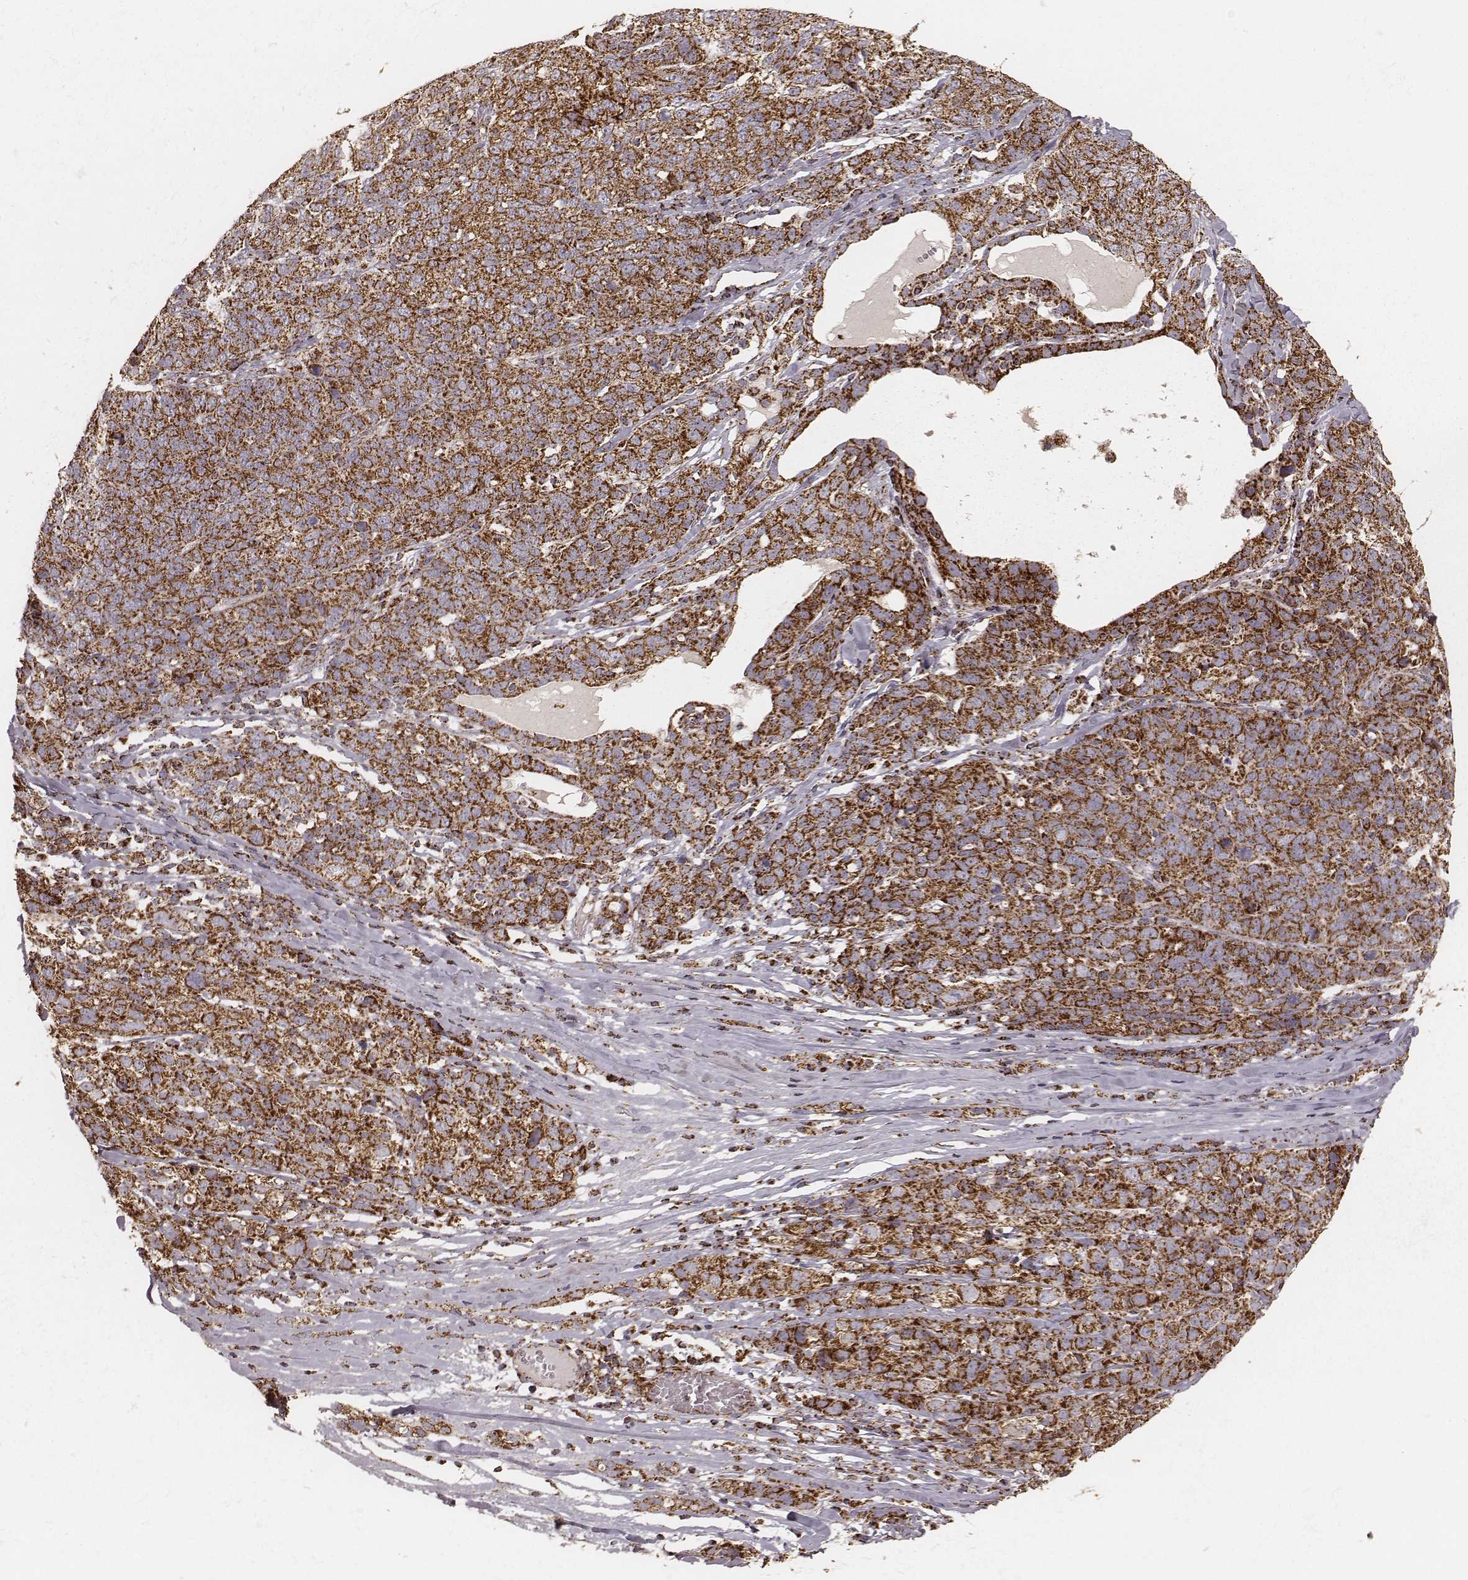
{"staining": {"intensity": "strong", "quantity": ">75%", "location": "cytoplasmic/membranous"}, "tissue": "ovarian cancer", "cell_type": "Tumor cells", "image_type": "cancer", "snomed": [{"axis": "morphology", "description": "Cystadenocarcinoma, serous, NOS"}, {"axis": "topography", "description": "Ovary"}], "caption": "IHC of ovarian cancer (serous cystadenocarcinoma) shows high levels of strong cytoplasmic/membranous staining in approximately >75% of tumor cells.", "gene": "CS", "patient": {"sex": "female", "age": 71}}